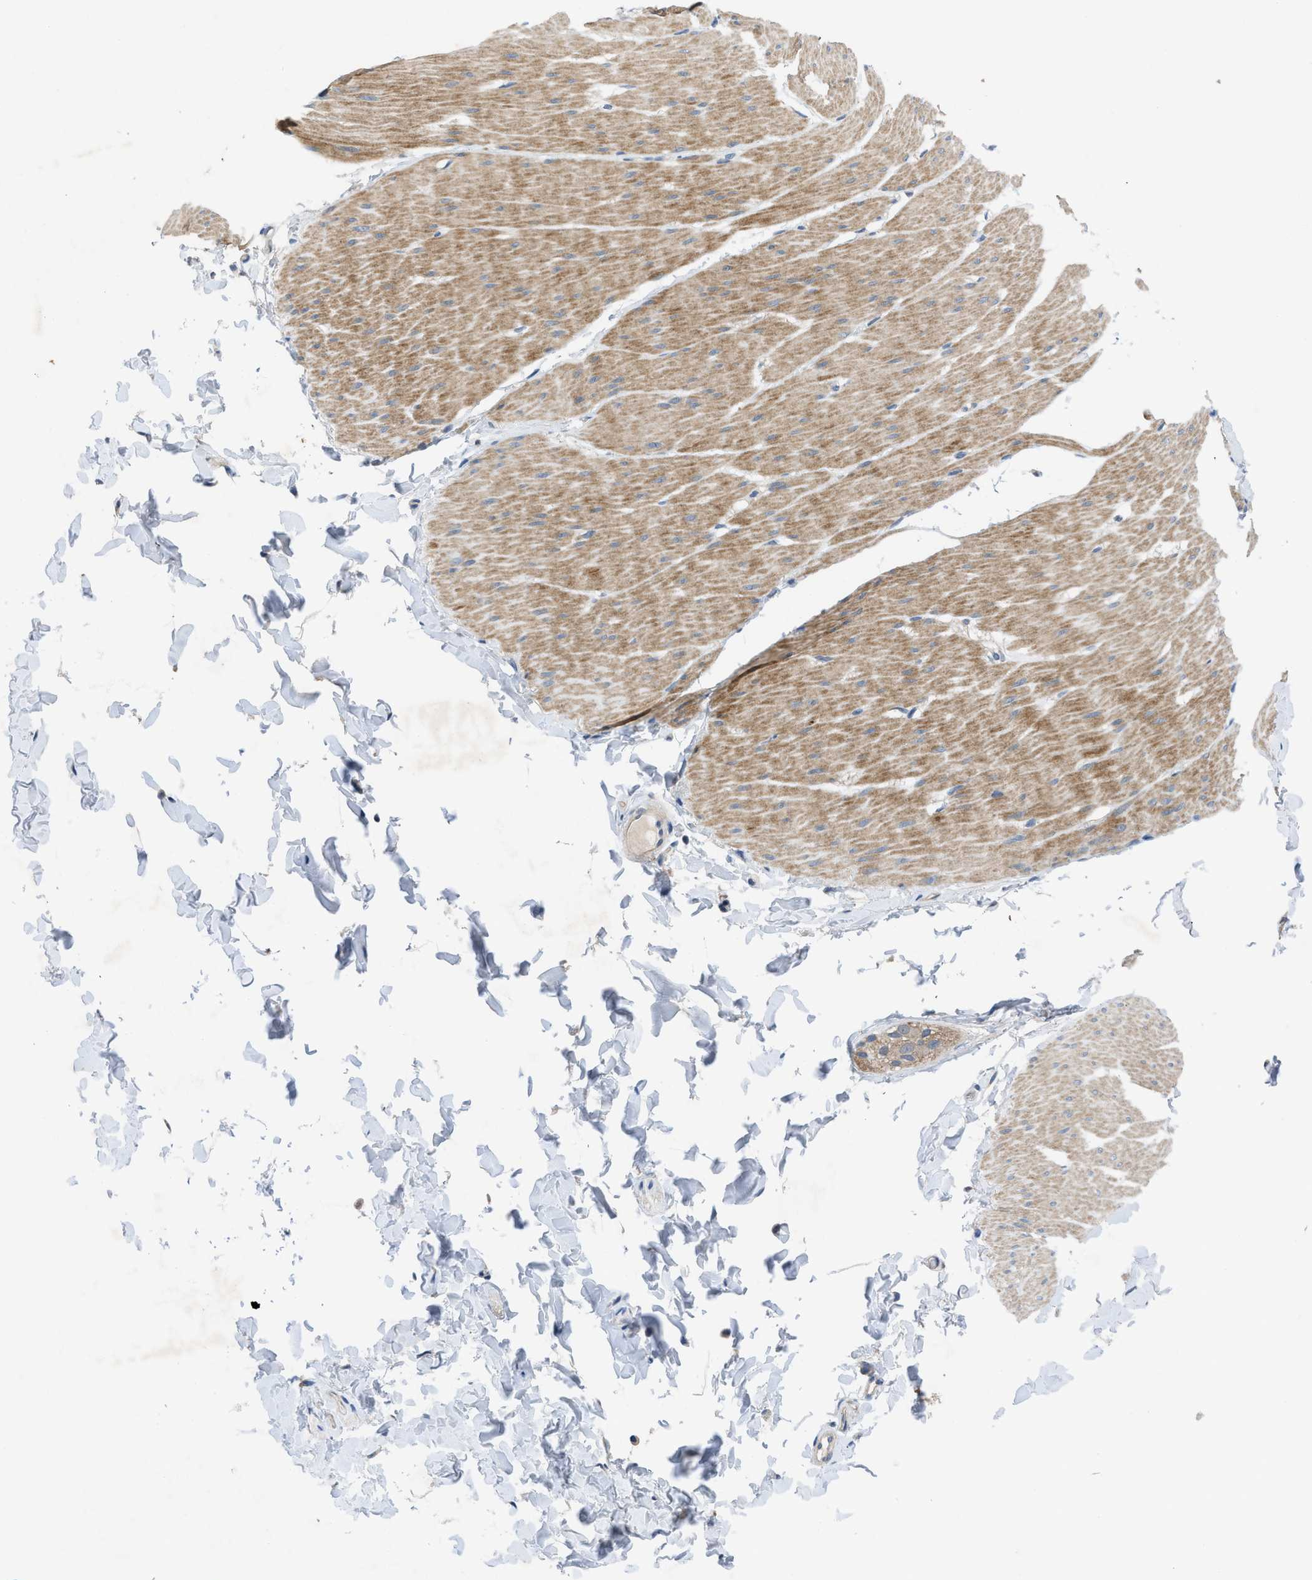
{"staining": {"intensity": "moderate", "quantity": ">75%", "location": "cytoplasmic/membranous"}, "tissue": "smooth muscle", "cell_type": "Smooth muscle cells", "image_type": "normal", "snomed": [{"axis": "morphology", "description": "Normal tissue, NOS"}, {"axis": "topography", "description": "Smooth muscle"}, {"axis": "topography", "description": "Colon"}], "caption": "Smooth muscle cells exhibit medium levels of moderate cytoplasmic/membranous positivity in about >75% of cells in normal human smooth muscle.", "gene": "PANX1", "patient": {"sex": "male", "age": 67}}